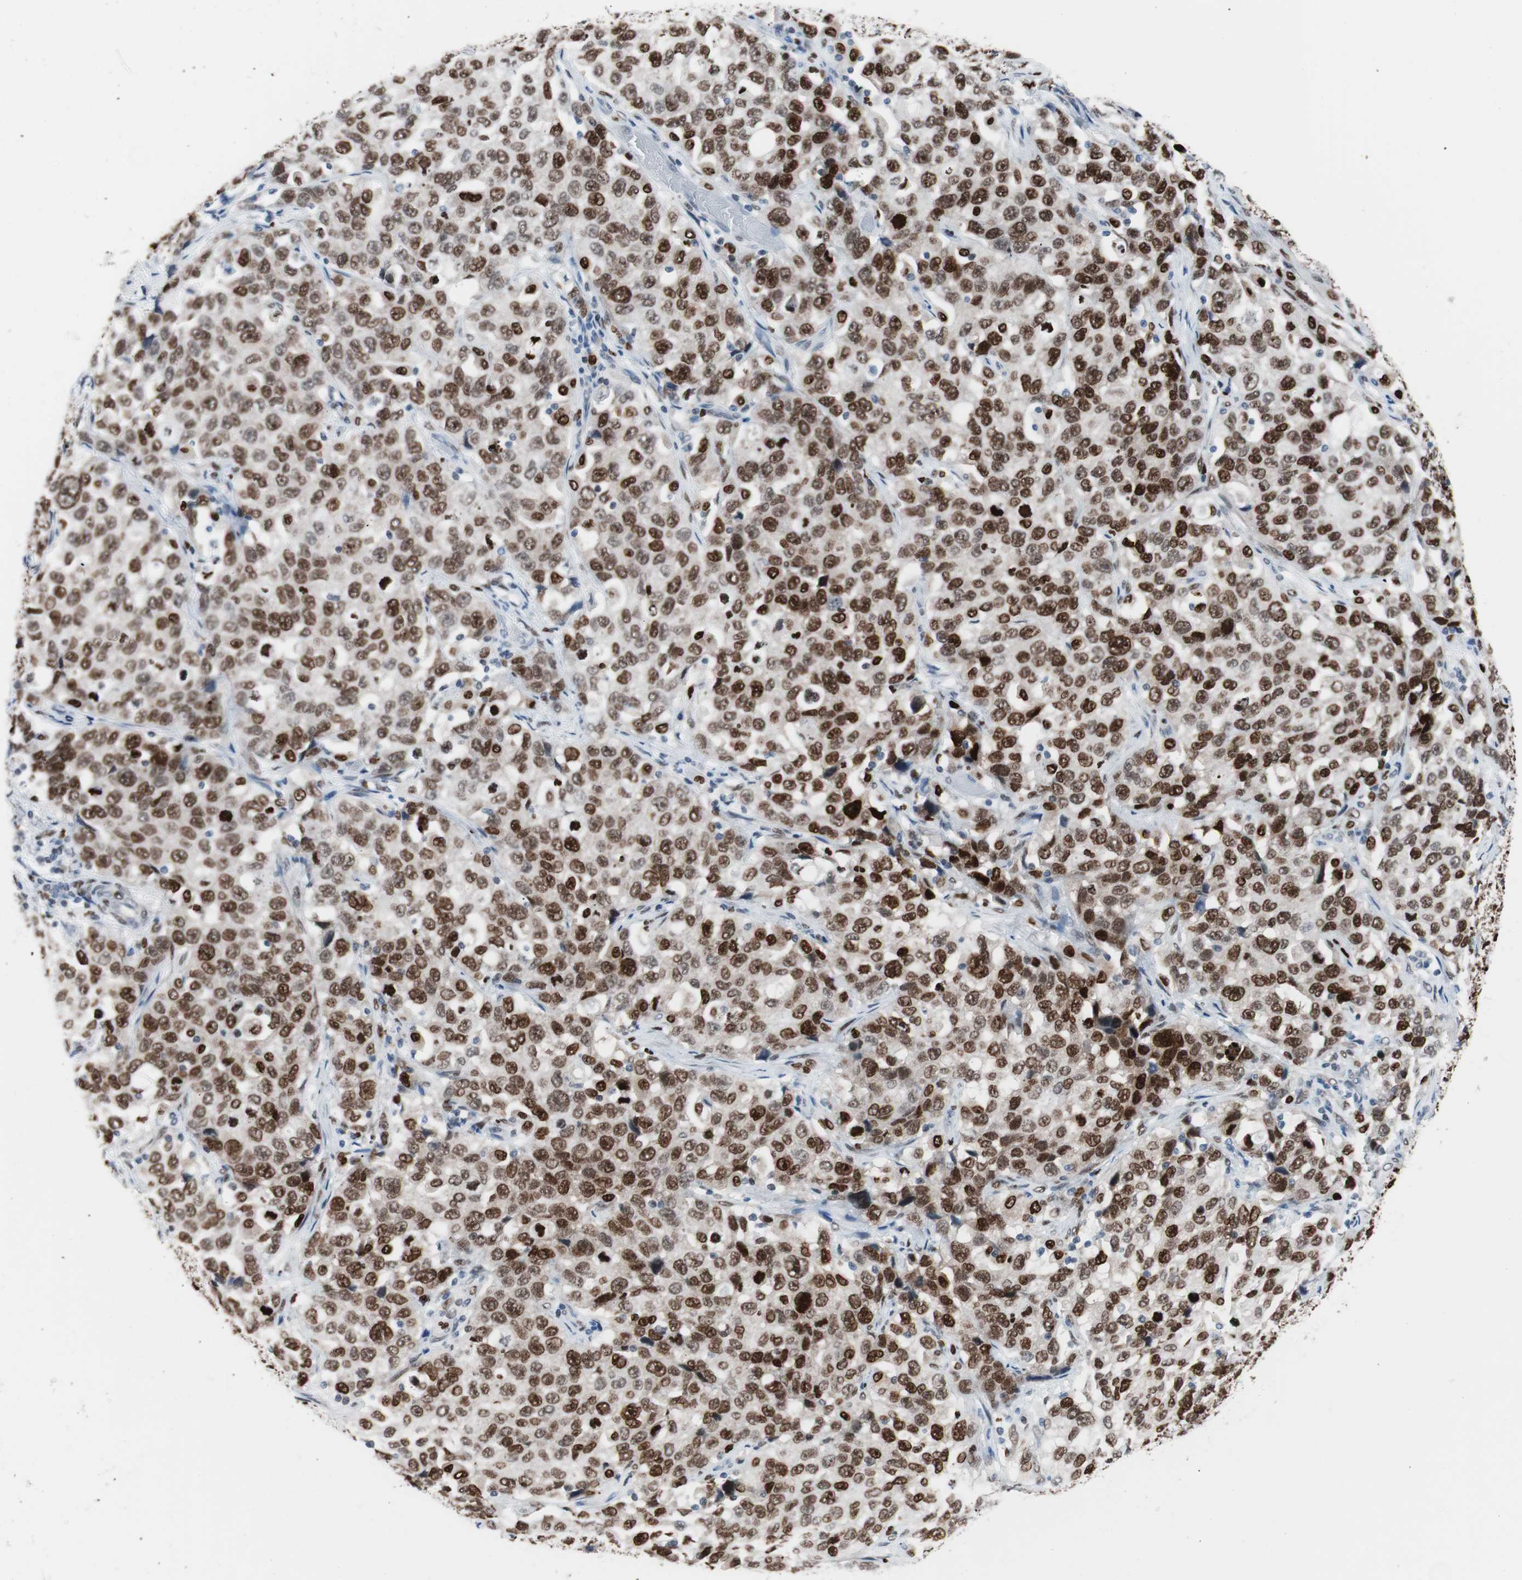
{"staining": {"intensity": "strong", "quantity": ">75%", "location": "nuclear"}, "tissue": "stomach cancer", "cell_type": "Tumor cells", "image_type": "cancer", "snomed": [{"axis": "morphology", "description": "Normal tissue, NOS"}, {"axis": "morphology", "description": "Adenocarcinoma, NOS"}, {"axis": "topography", "description": "Stomach"}], "caption": "This micrograph reveals immunohistochemistry staining of human stomach adenocarcinoma, with high strong nuclear expression in about >75% of tumor cells.", "gene": "CEBPB", "patient": {"sex": "male", "age": 48}}